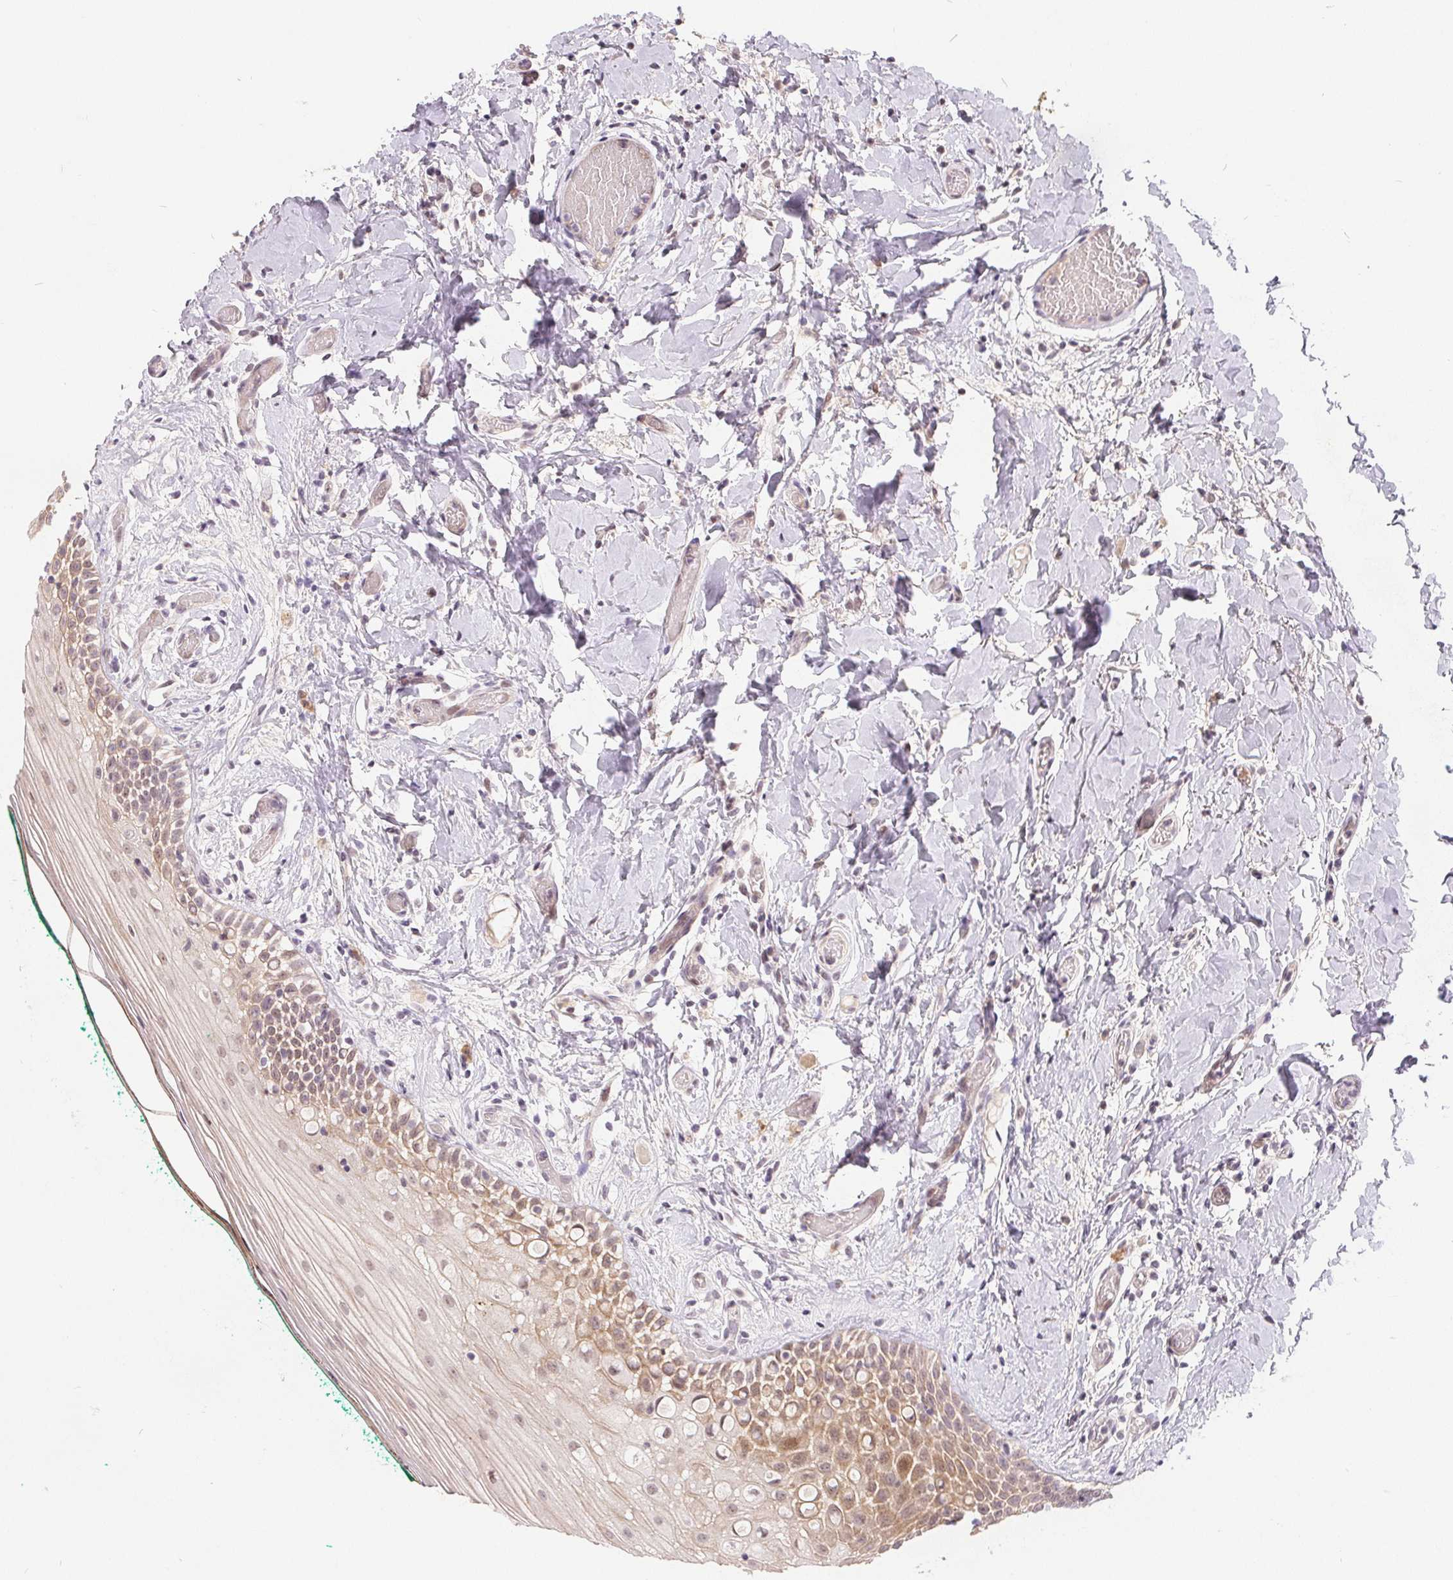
{"staining": {"intensity": "moderate", "quantity": "25%-75%", "location": "cytoplasmic/membranous,nuclear"}, "tissue": "oral mucosa", "cell_type": "Squamous epithelial cells", "image_type": "normal", "snomed": [{"axis": "morphology", "description": "Normal tissue, NOS"}, {"axis": "topography", "description": "Oral tissue"}], "caption": "This histopathology image shows normal oral mucosa stained with immunohistochemistry (IHC) to label a protein in brown. The cytoplasmic/membranous,nuclear of squamous epithelial cells show moderate positivity for the protein. Nuclei are counter-stained blue.", "gene": "NRG2", "patient": {"sex": "female", "age": 83}}